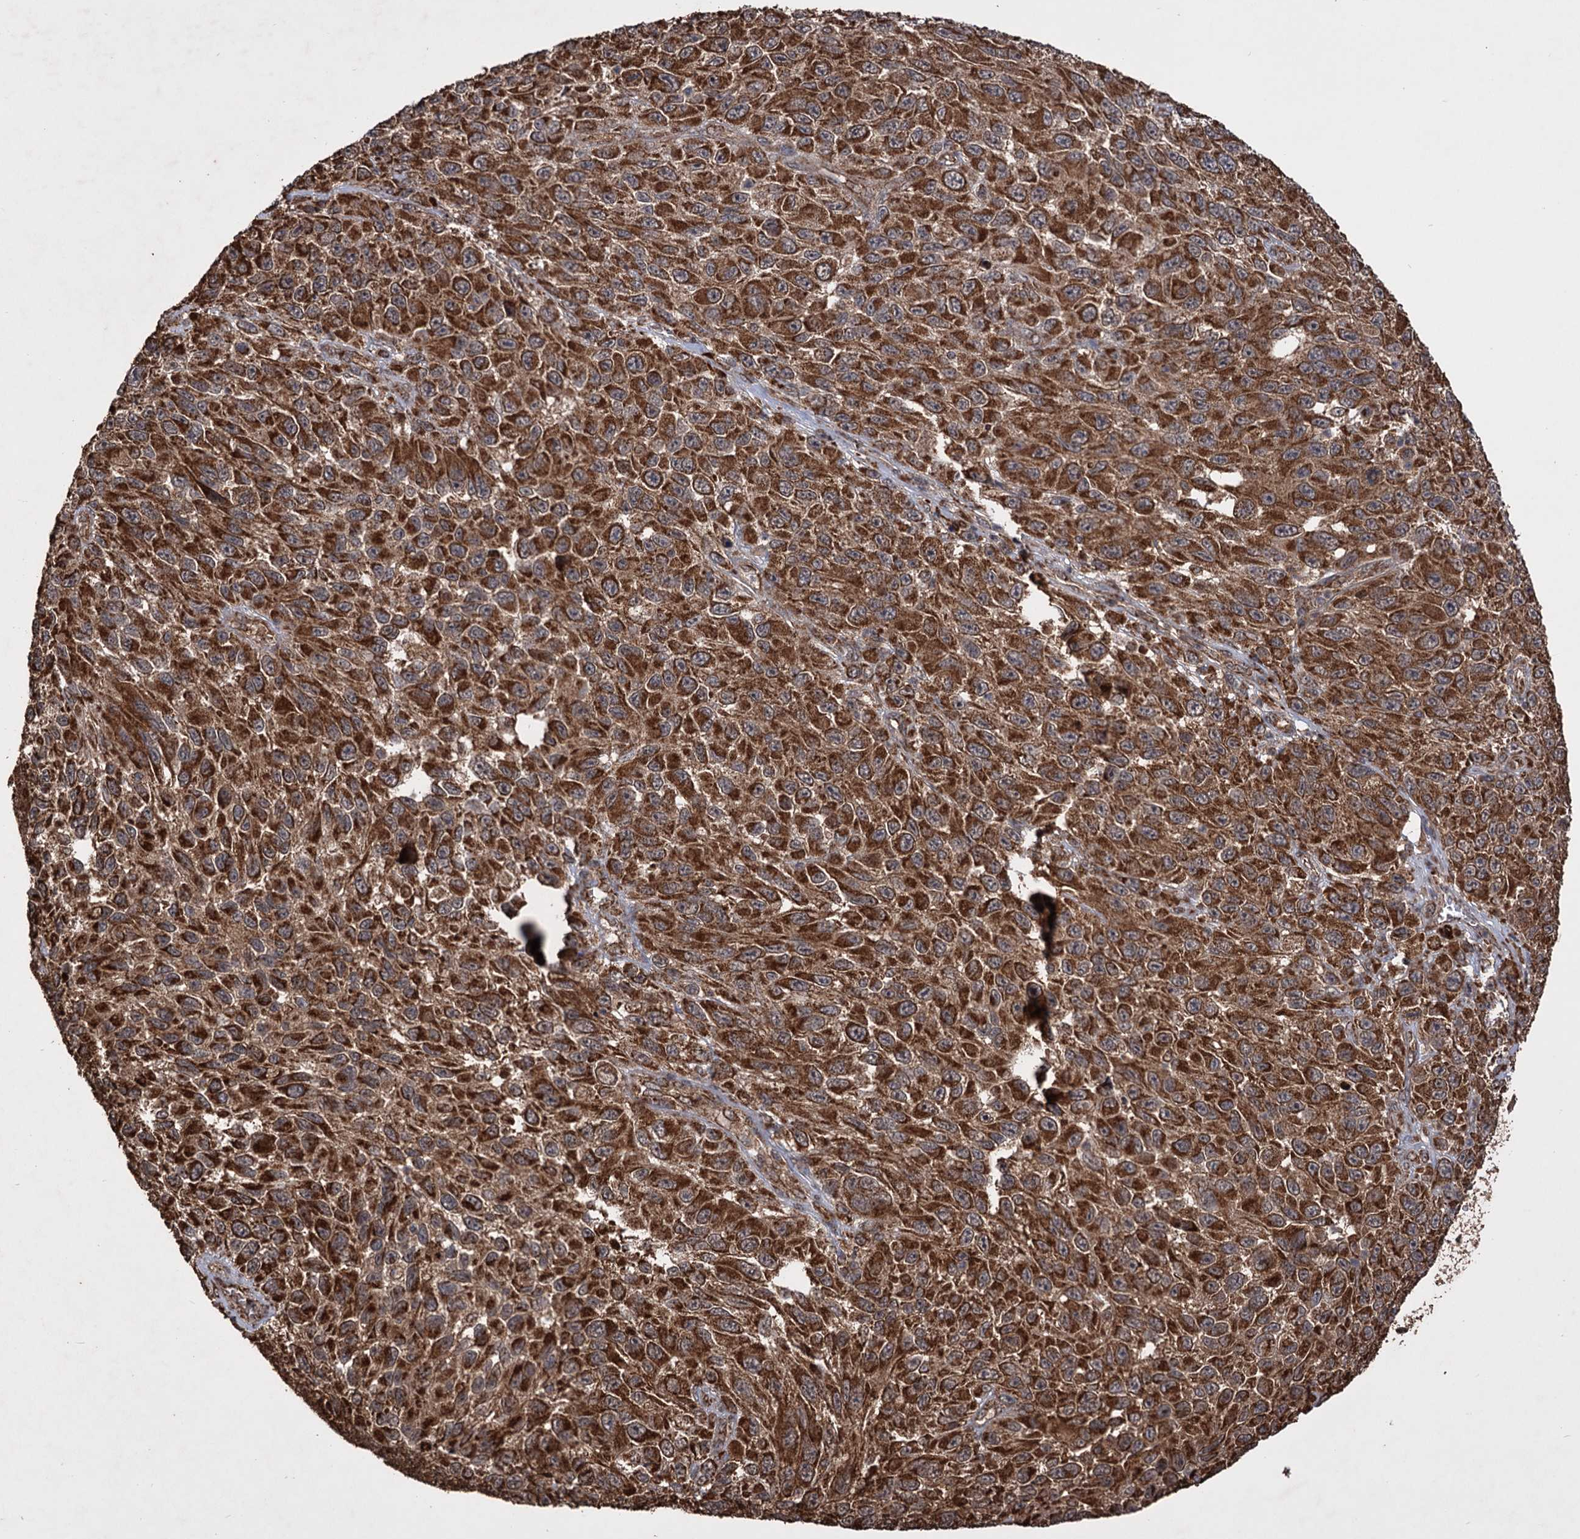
{"staining": {"intensity": "strong", "quantity": ">75%", "location": "cytoplasmic/membranous"}, "tissue": "melanoma", "cell_type": "Tumor cells", "image_type": "cancer", "snomed": [{"axis": "morphology", "description": "Normal tissue, NOS"}, {"axis": "morphology", "description": "Malignant melanoma, NOS"}, {"axis": "topography", "description": "Skin"}], "caption": "An immunohistochemistry (IHC) image of tumor tissue is shown. Protein staining in brown shows strong cytoplasmic/membranous positivity in melanoma within tumor cells.", "gene": "IPO4", "patient": {"sex": "female", "age": 96}}